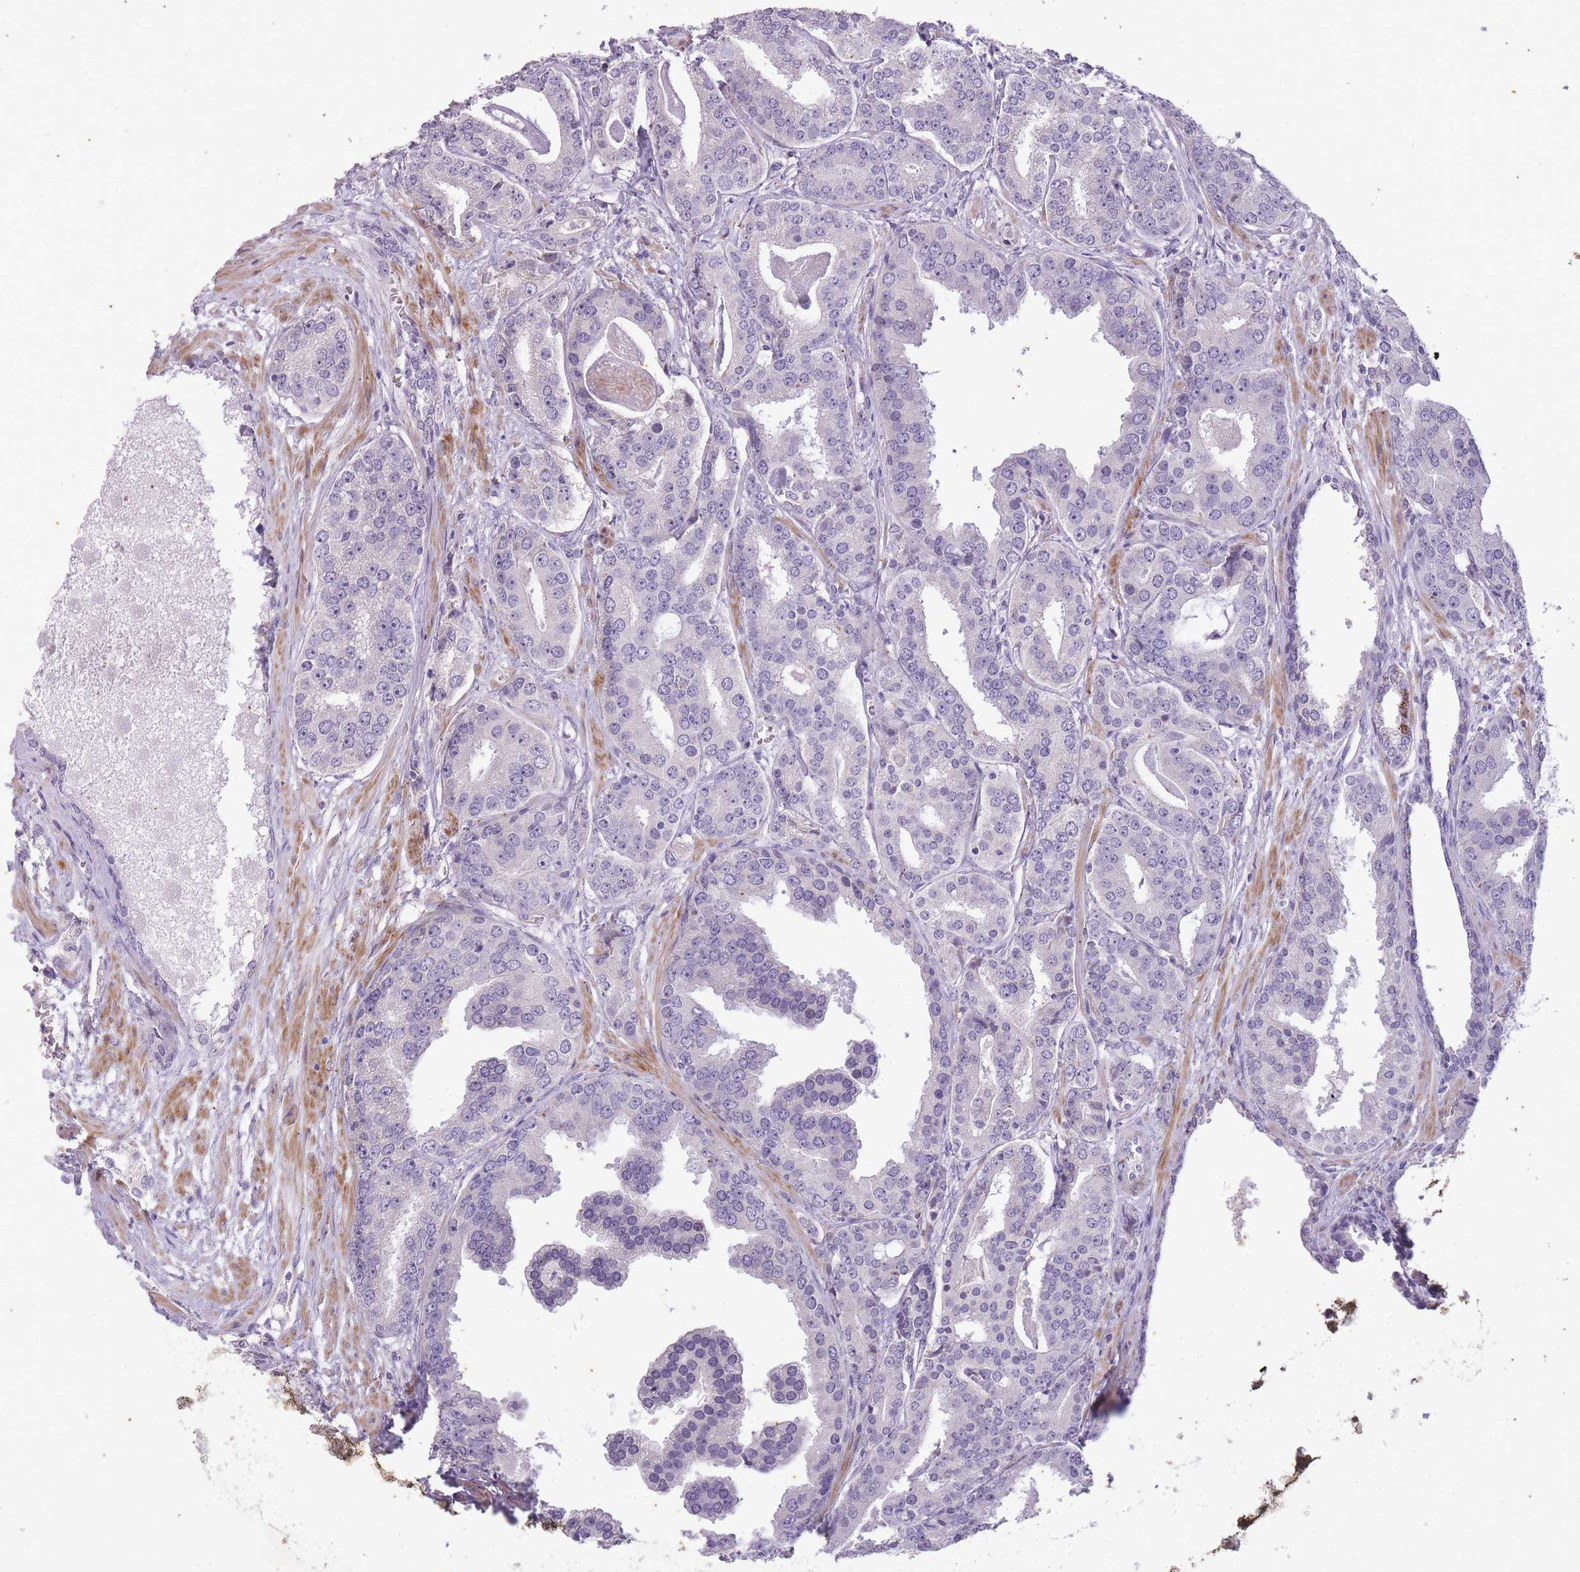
{"staining": {"intensity": "negative", "quantity": "none", "location": "none"}, "tissue": "prostate cancer", "cell_type": "Tumor cells", "image_type": "cancer", "snomed": [{"axis": "morphology", "description": "Adenocarcinoma, High grade"}, {"axis": "topography", "description": "Prostate"}], "caption": "Immunohistochemical staining of prostate high-grade adenocarcinoma reveals no significant staining in tumor cells. (Stains: DAB (3,3'-diaminobenzidine) IHC with hematoxylin counter stain, Microscopy: brightfield microscopy at high magnification).", "gene": "CNTNAP3", "patient": {"sex": "male", "age": 71}}